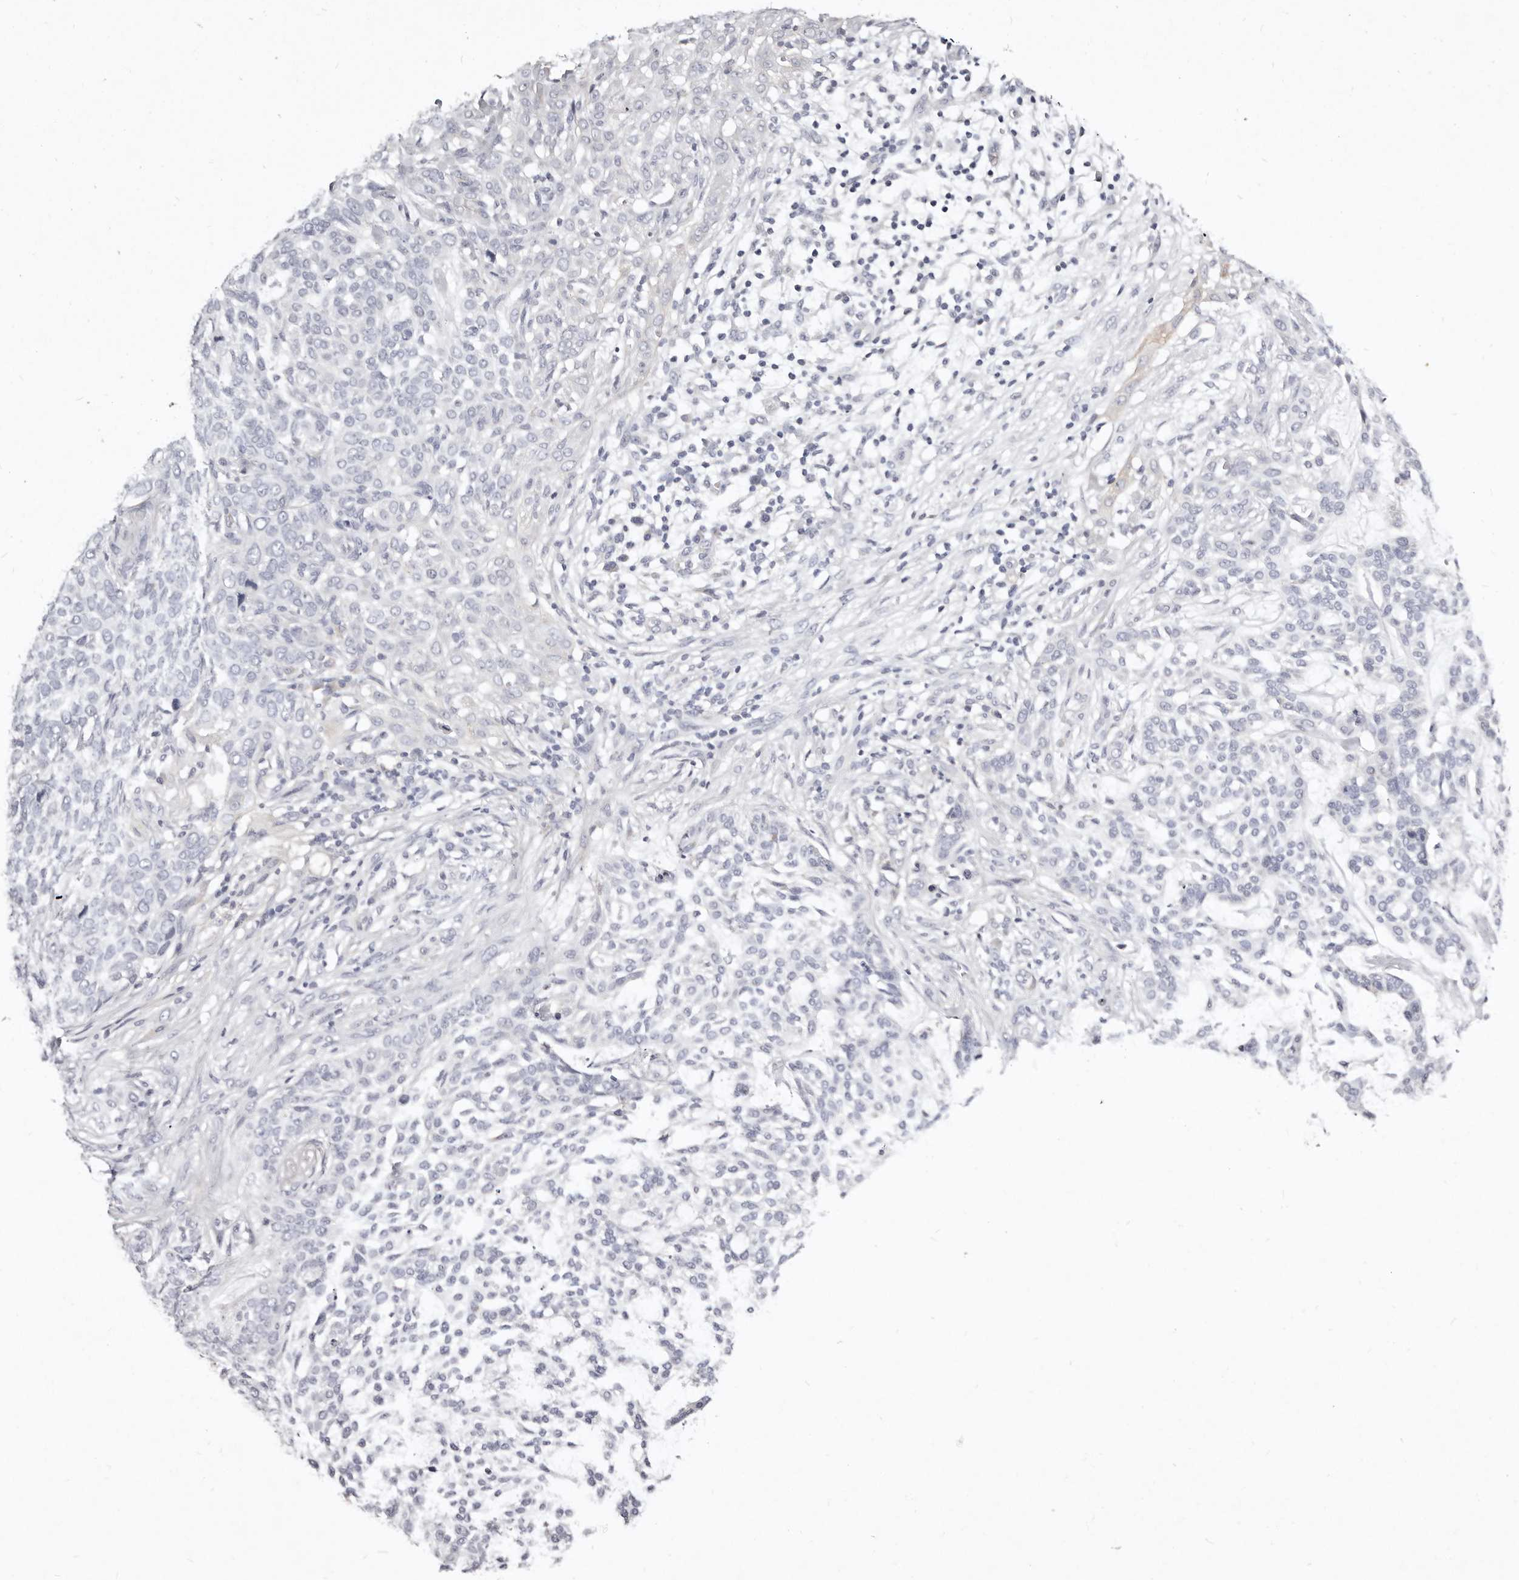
{"staining": {"intensity": "negative", "quantity": "none", "location": "none"}, "tissue": "skin cancer", "cell_type": "Tumor cells", "image_type": "cancer", "snomed": [{"axis": "morphology", "description": "Basal cell carcinoma"}, {"axis": "topography", "description": "Skin"}], "caption": "A micrograph of skin cancer (basal cell carcinoma) stained for a protein exhibits no brown staining in tumor cells.", "gene": "MRPS33", "patient": {"sex": "female", "age": 64}}